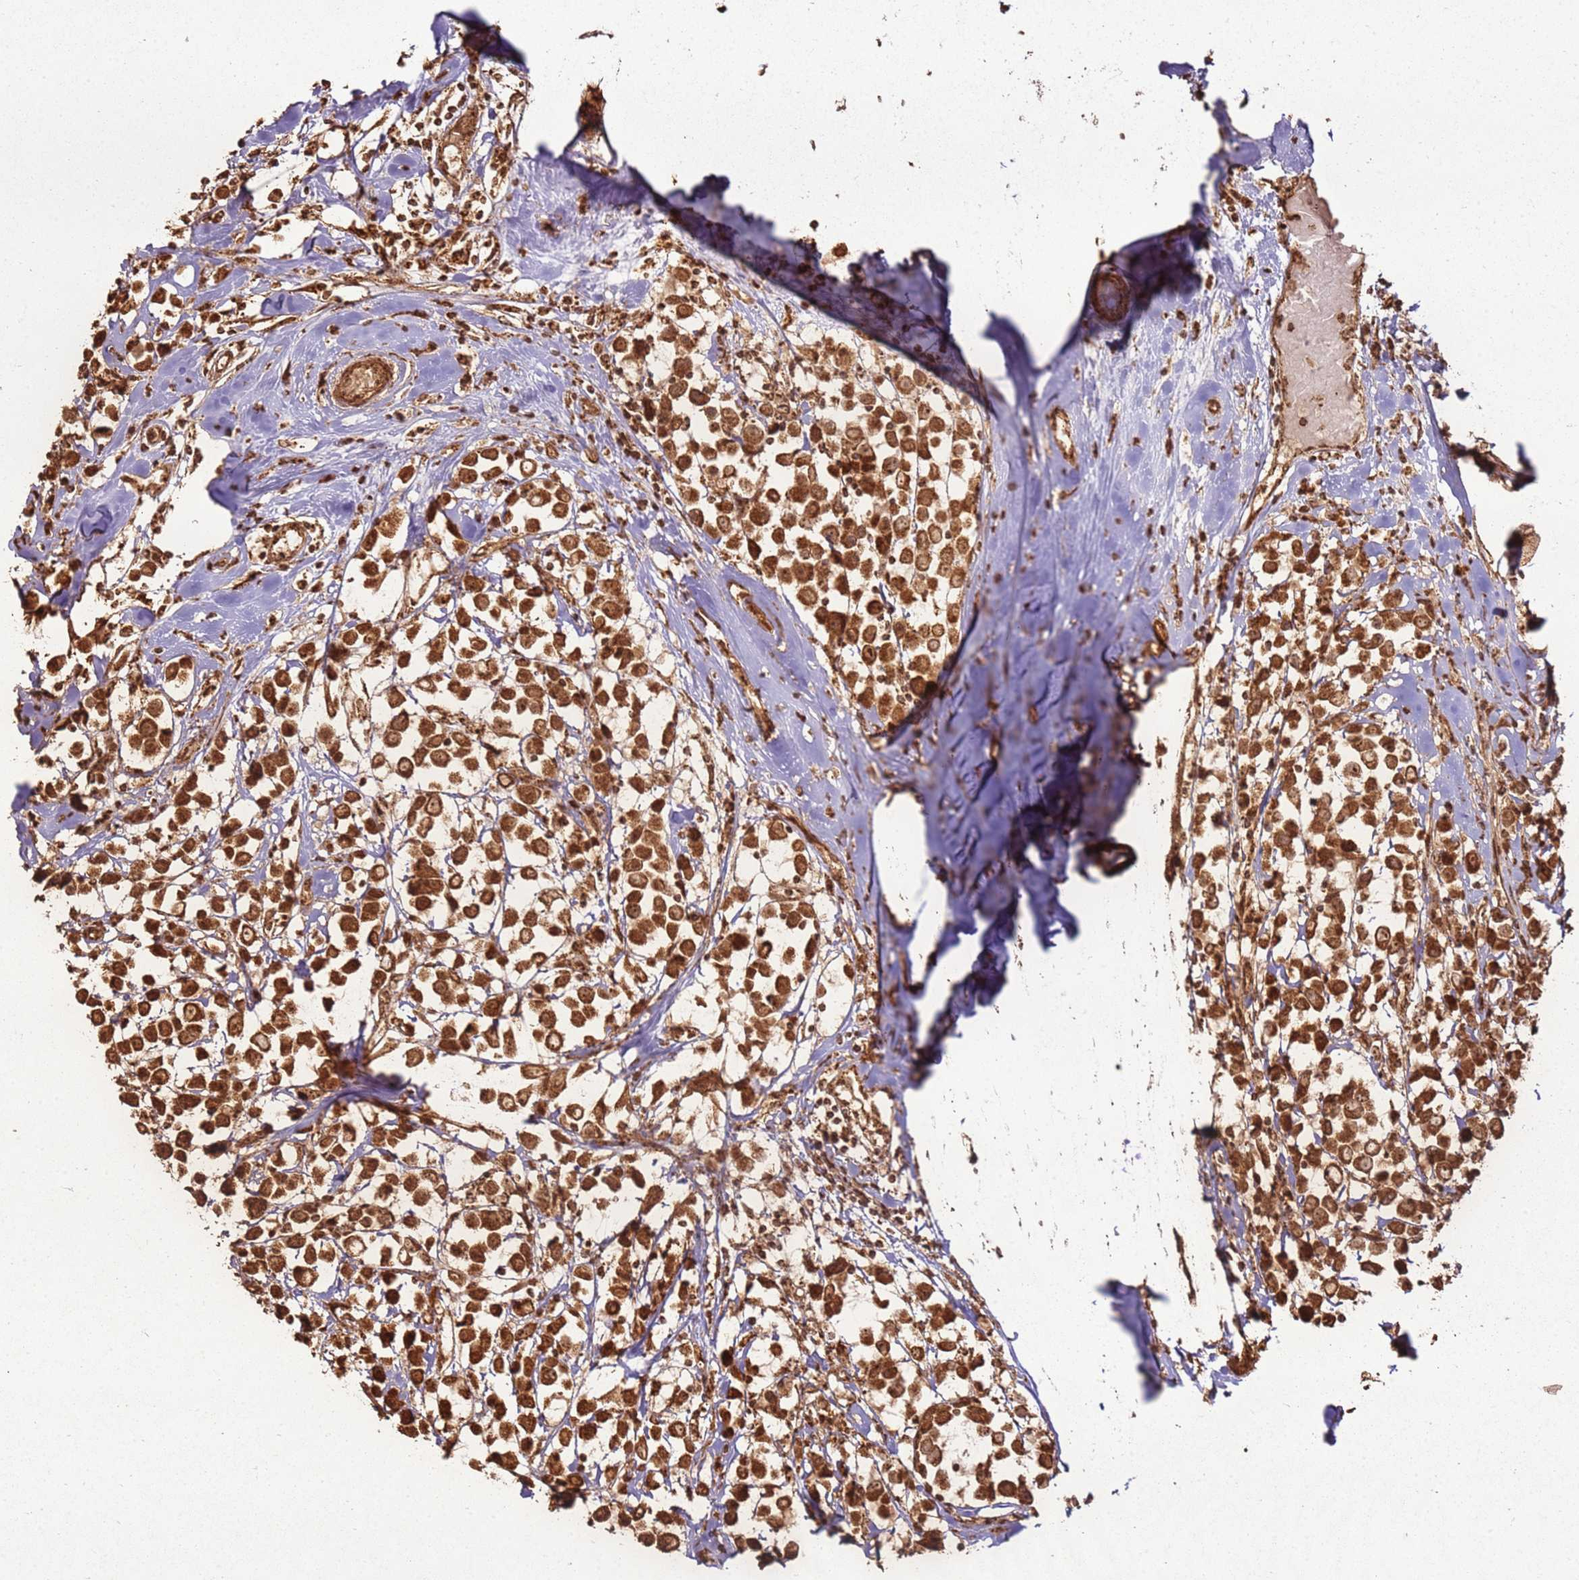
{"staining": {"intensity": "strong", "quantity": ">75%", "location": "cytoplasmic/membranous"}, "tissue": "breast cancer", "cell_type": "Tumor cells", "image_type": "cancer", "snomed": [{"axis": "morphology", "description": "Duct carcinoma"}, {"axis": "topography", "description": "Breast"}], "caption": "This is a photomicrograph of IHC staining of breast intraductal carcinoma, which shows strong positivity in the cytoplasmic/membranous of tumor cells.", "gene": "MRPS6", "patient": {"sex": "female", "age": 61}}